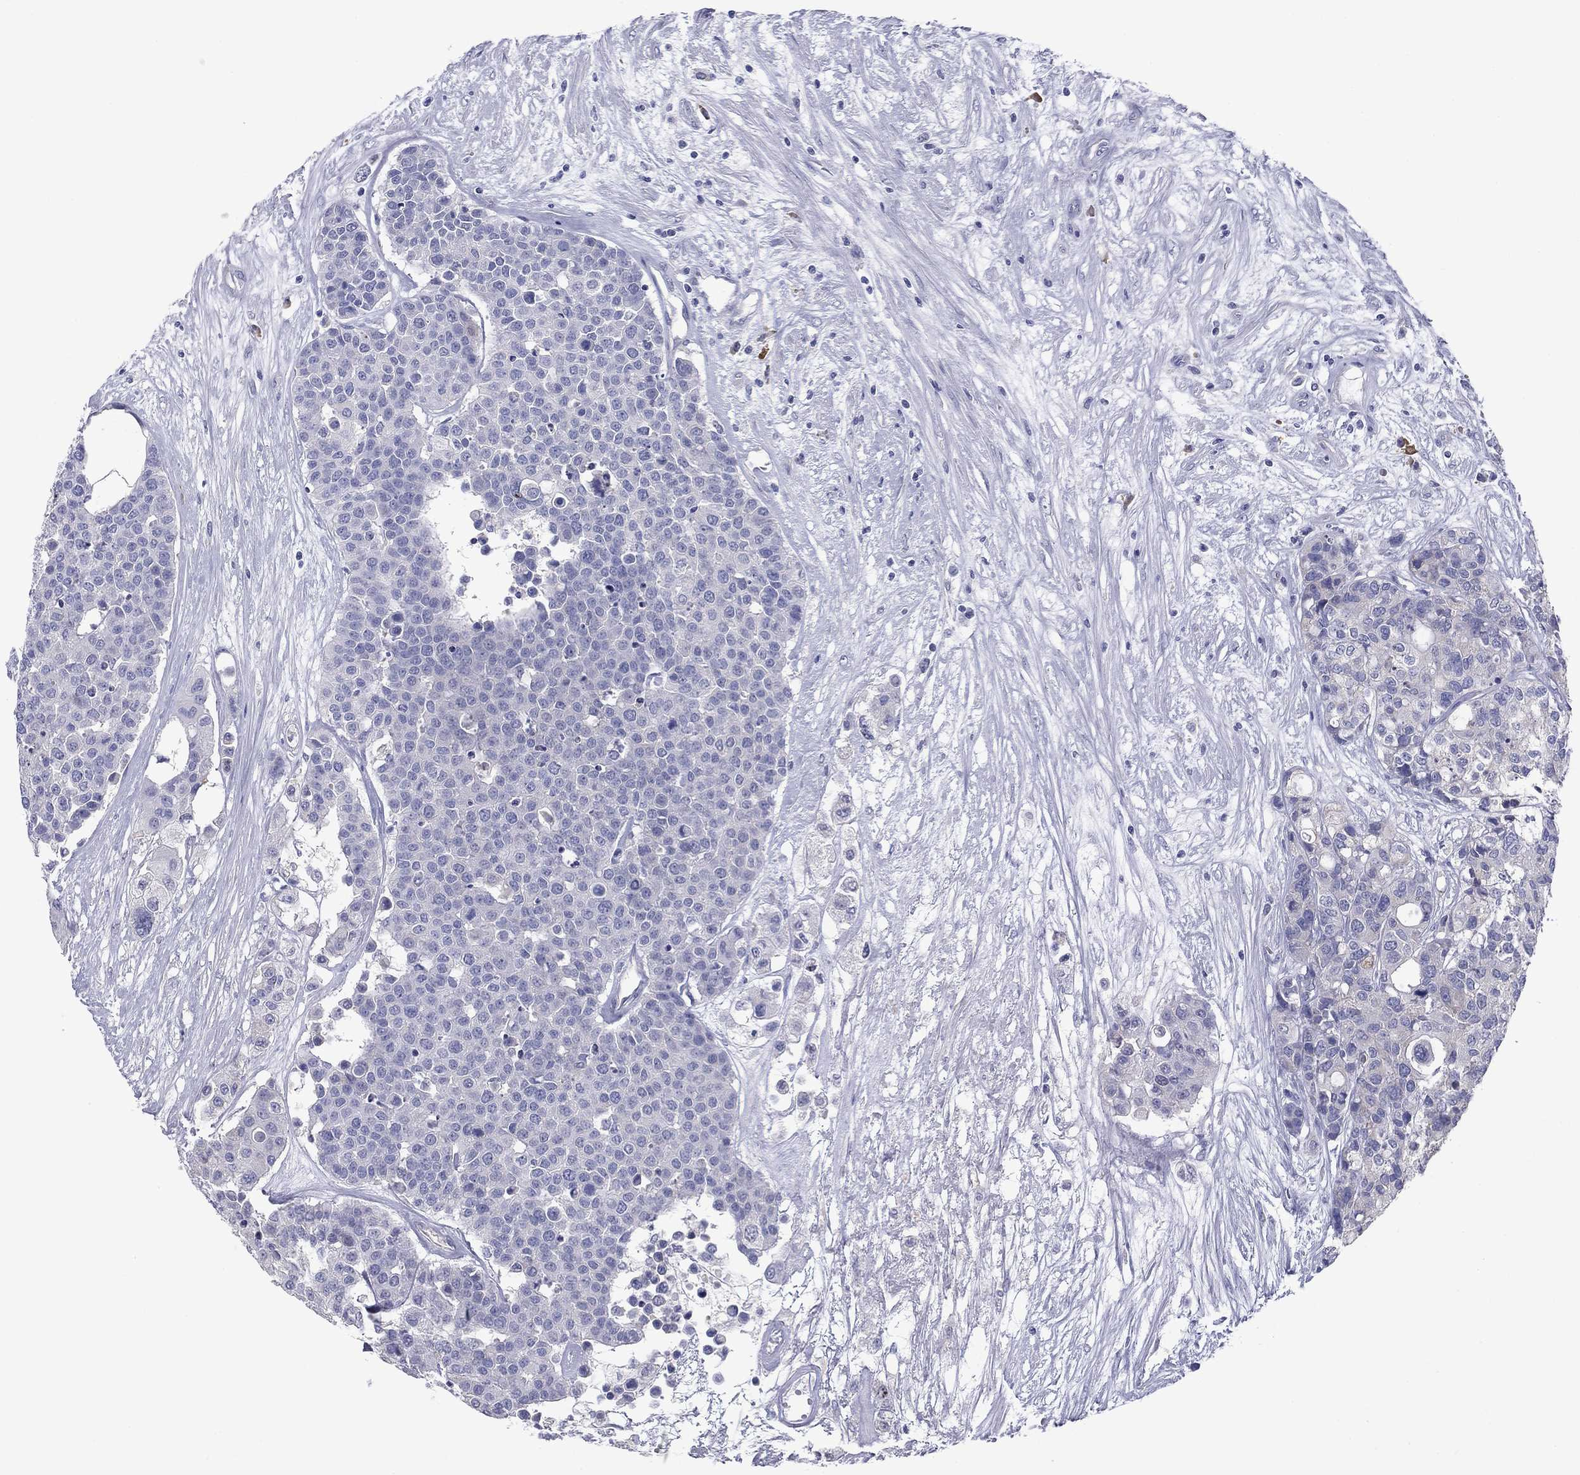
{"staining": {"intensity": "negative", "quantity": "none", "location": "none"}, "tissue": "carcinoid", "cell_type": "Tumor cells", "image_type": "cancer", "snomed": [{"axis": "morphology", "description": "Carcinoid, malignant, NOS"}, {"axis": "topography", "description": "Colon"}], "caption": "Micrograph shows no protein staining in tumor cells of carcinoid (malignant) tissue.", "gene": "GRK7", "patient": {"sex": "male", "age": 81}}